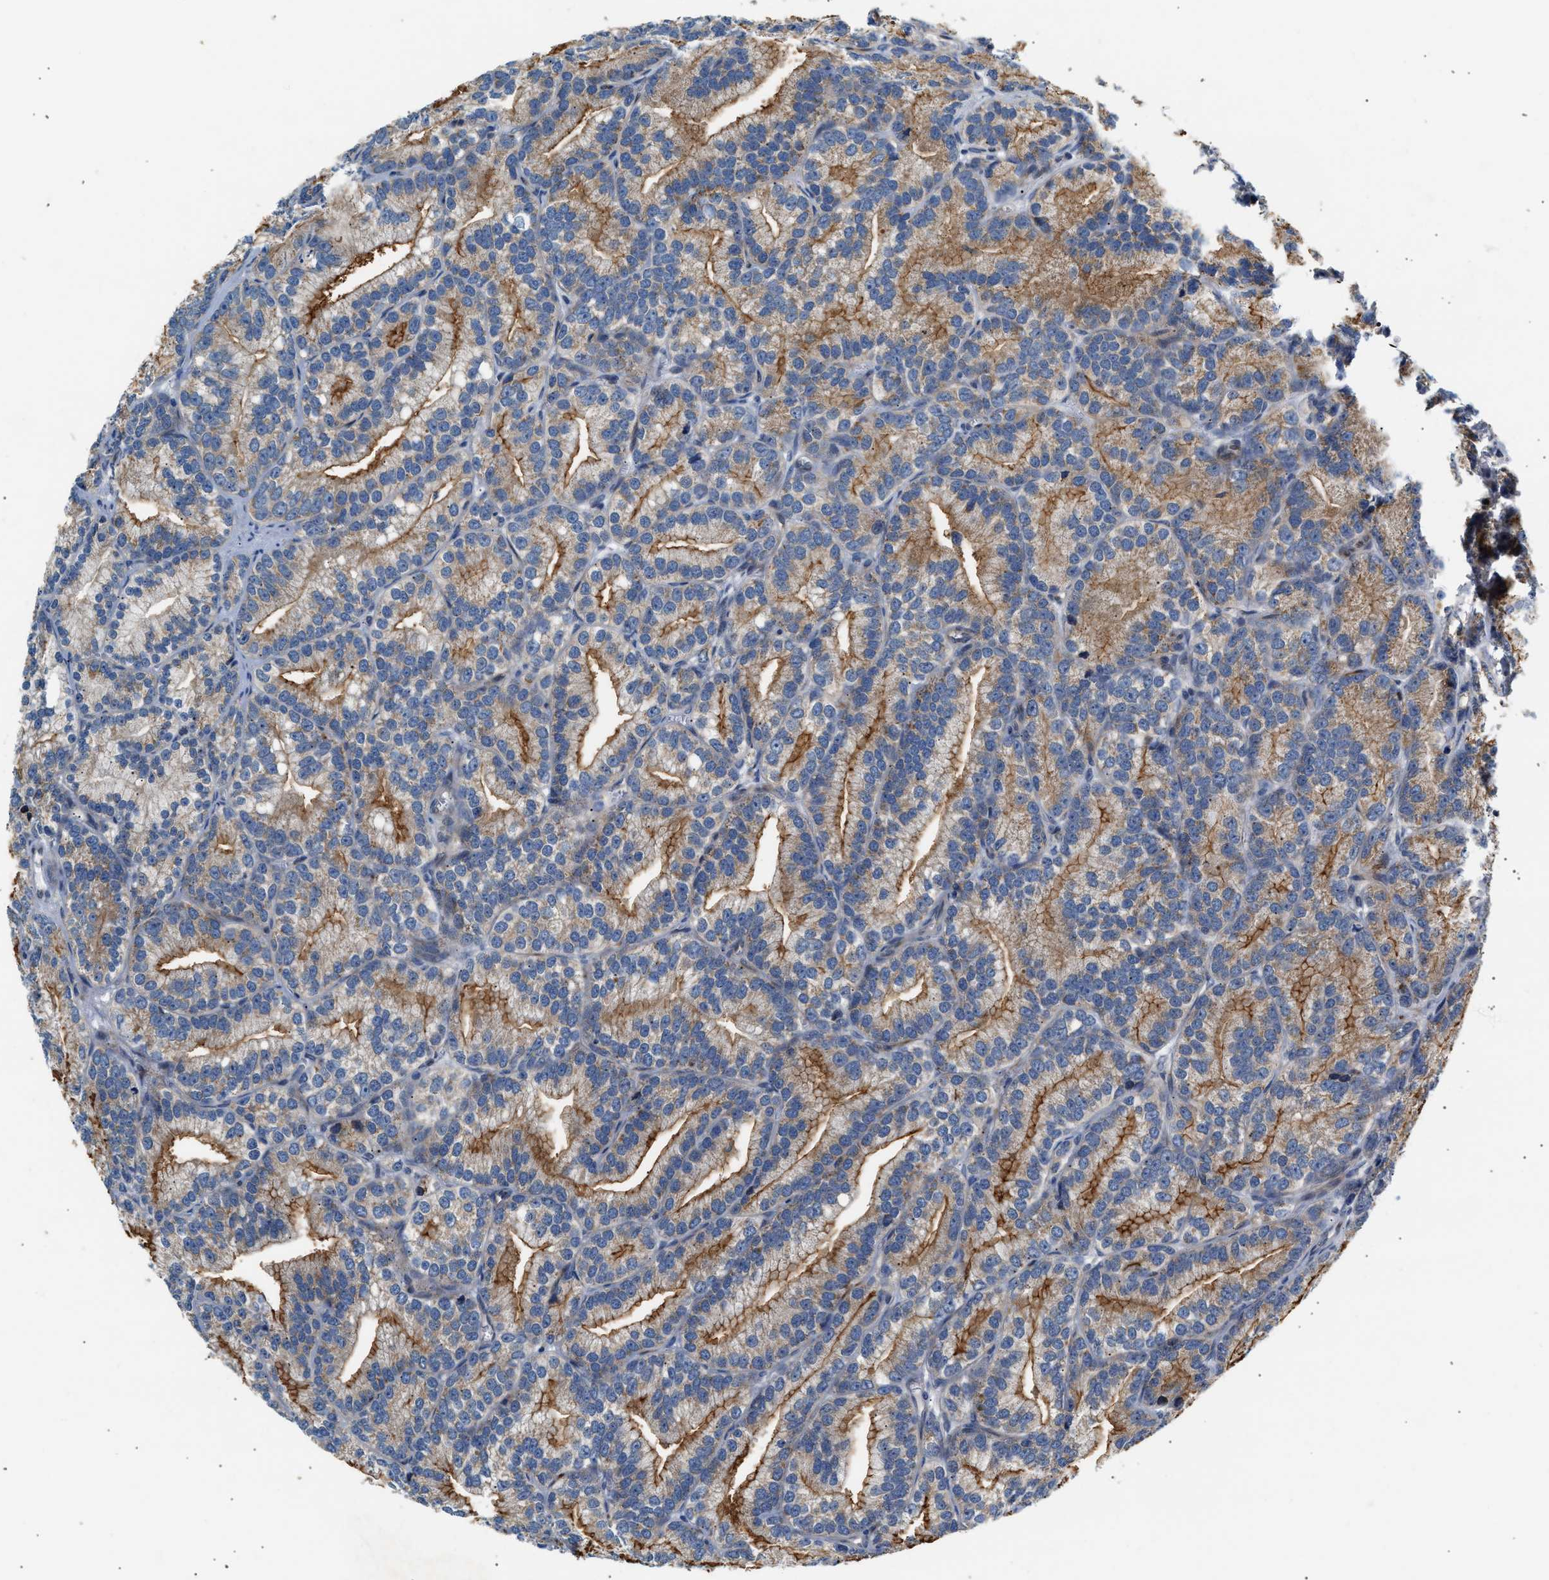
{"staining": {"intensity": "weak", "quantity": "<25%", "location": "cytoplasmic/membranous"}, "tissue": "prostate cancer", "cell_type": "Tumor cells", "image_type": "cancer", "snomed": [{"axis": "morphology", "description": "Adenocarcinoma, Low grade"}, {"axis": "topography", "description": "Prostate"}], "caption": "This is an immunohistochemistry histopathology image of human prostate cancer (low-grade adenocarcinoma). There is no expression in tumor cells.", "gene": "IFT74", "patient": {"sex": "male", "age": 89}}